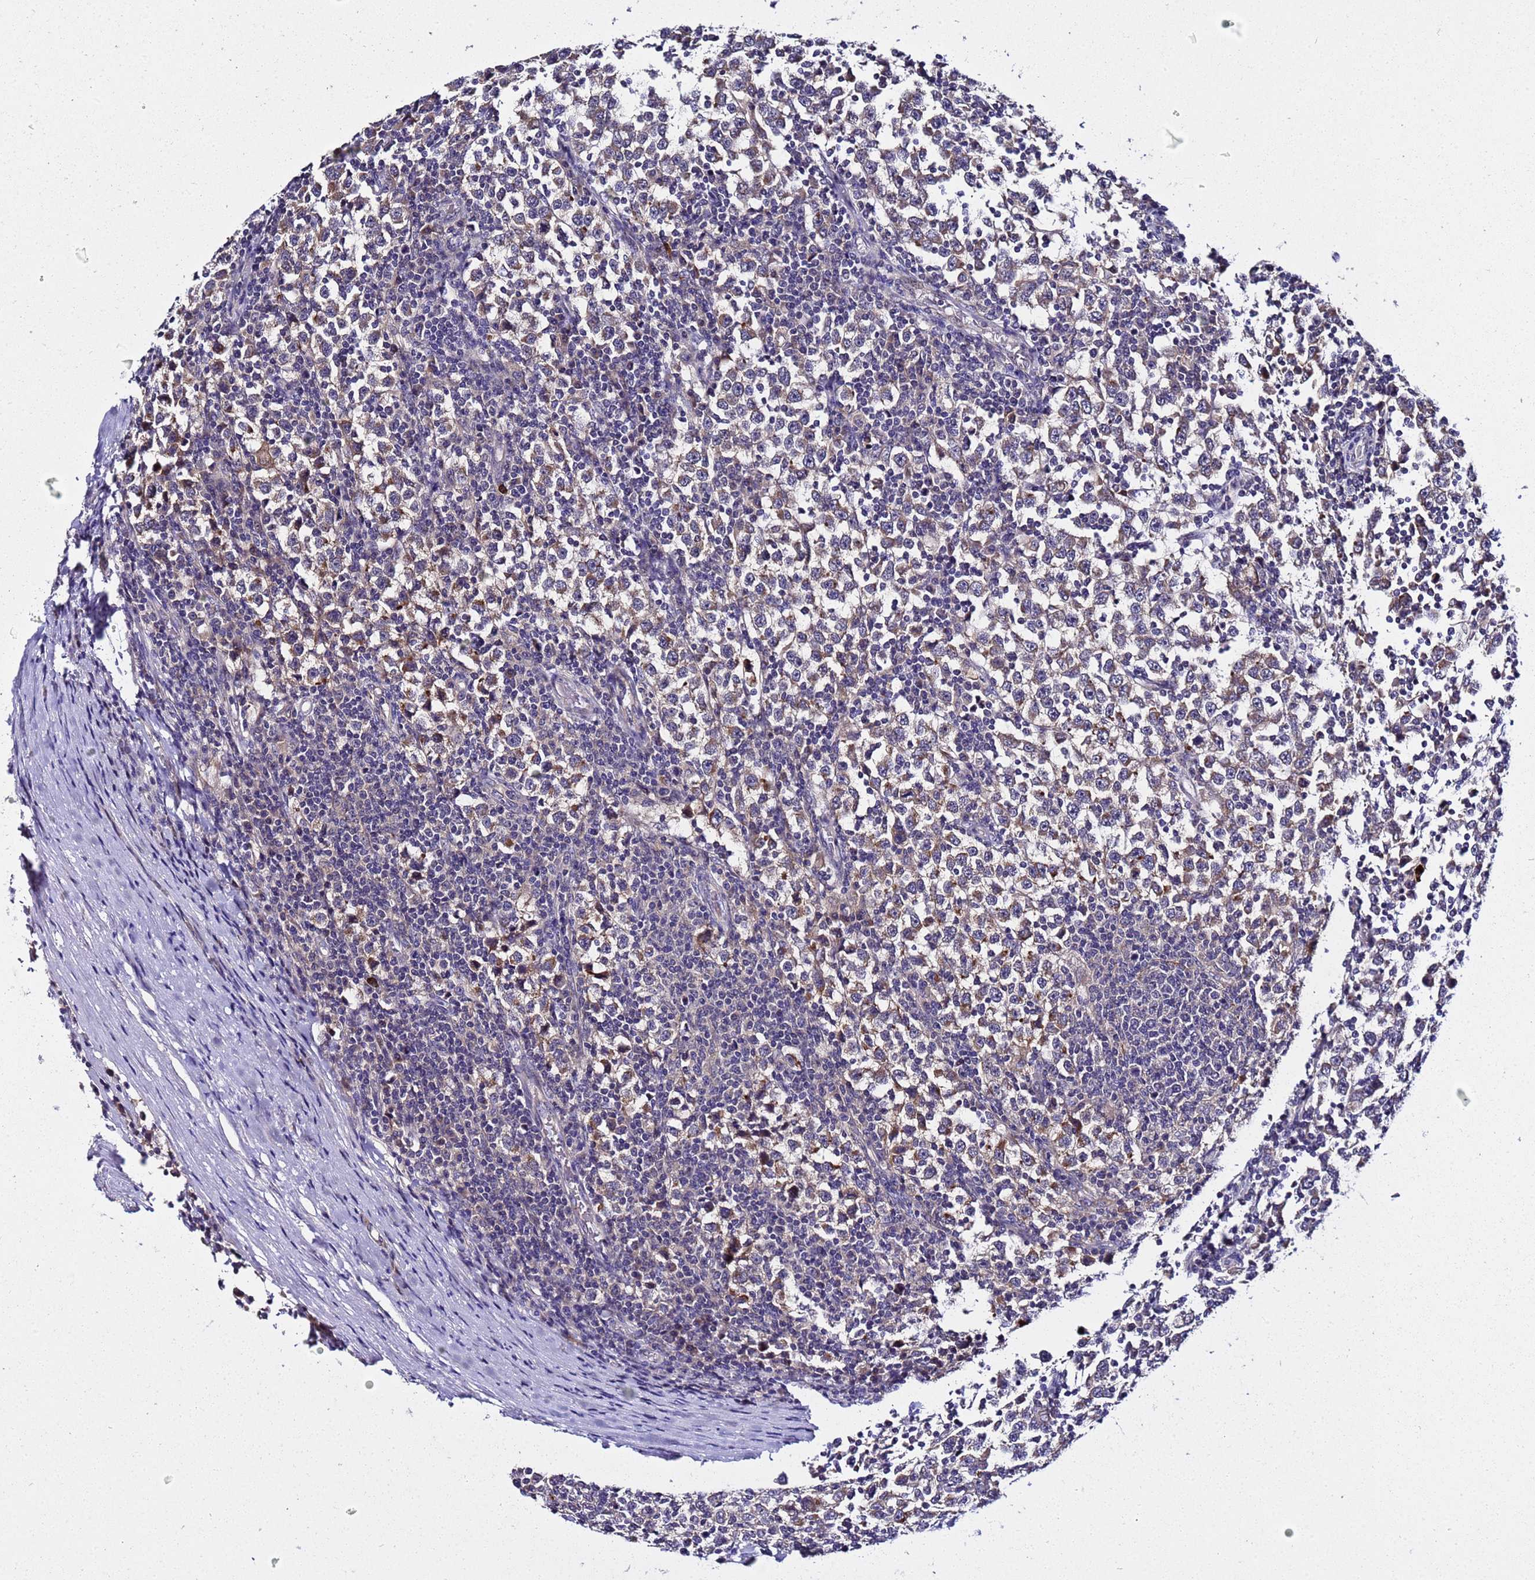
{"staining": {"intensity": "weak", "quantity": "25%-75%", "location": "cytoplasmic/membranous"}, "tissue": "testis cancer", "cell_type": "Tumor cells", "image_type": "cancer", "snomed": [{"axis": "morphology", "description": "Seminoma, NOS"}, {"axis": "topography", "description": "Testis"}], "caption": "Testis cancer was stained to show a protein in brown. There is low levels of weak cytoplasmic/membranous staining in approximately 25%-75% of tumor cells.", "gene": "PLXDC2", "patient": {"sex": "male", "age": 65}}